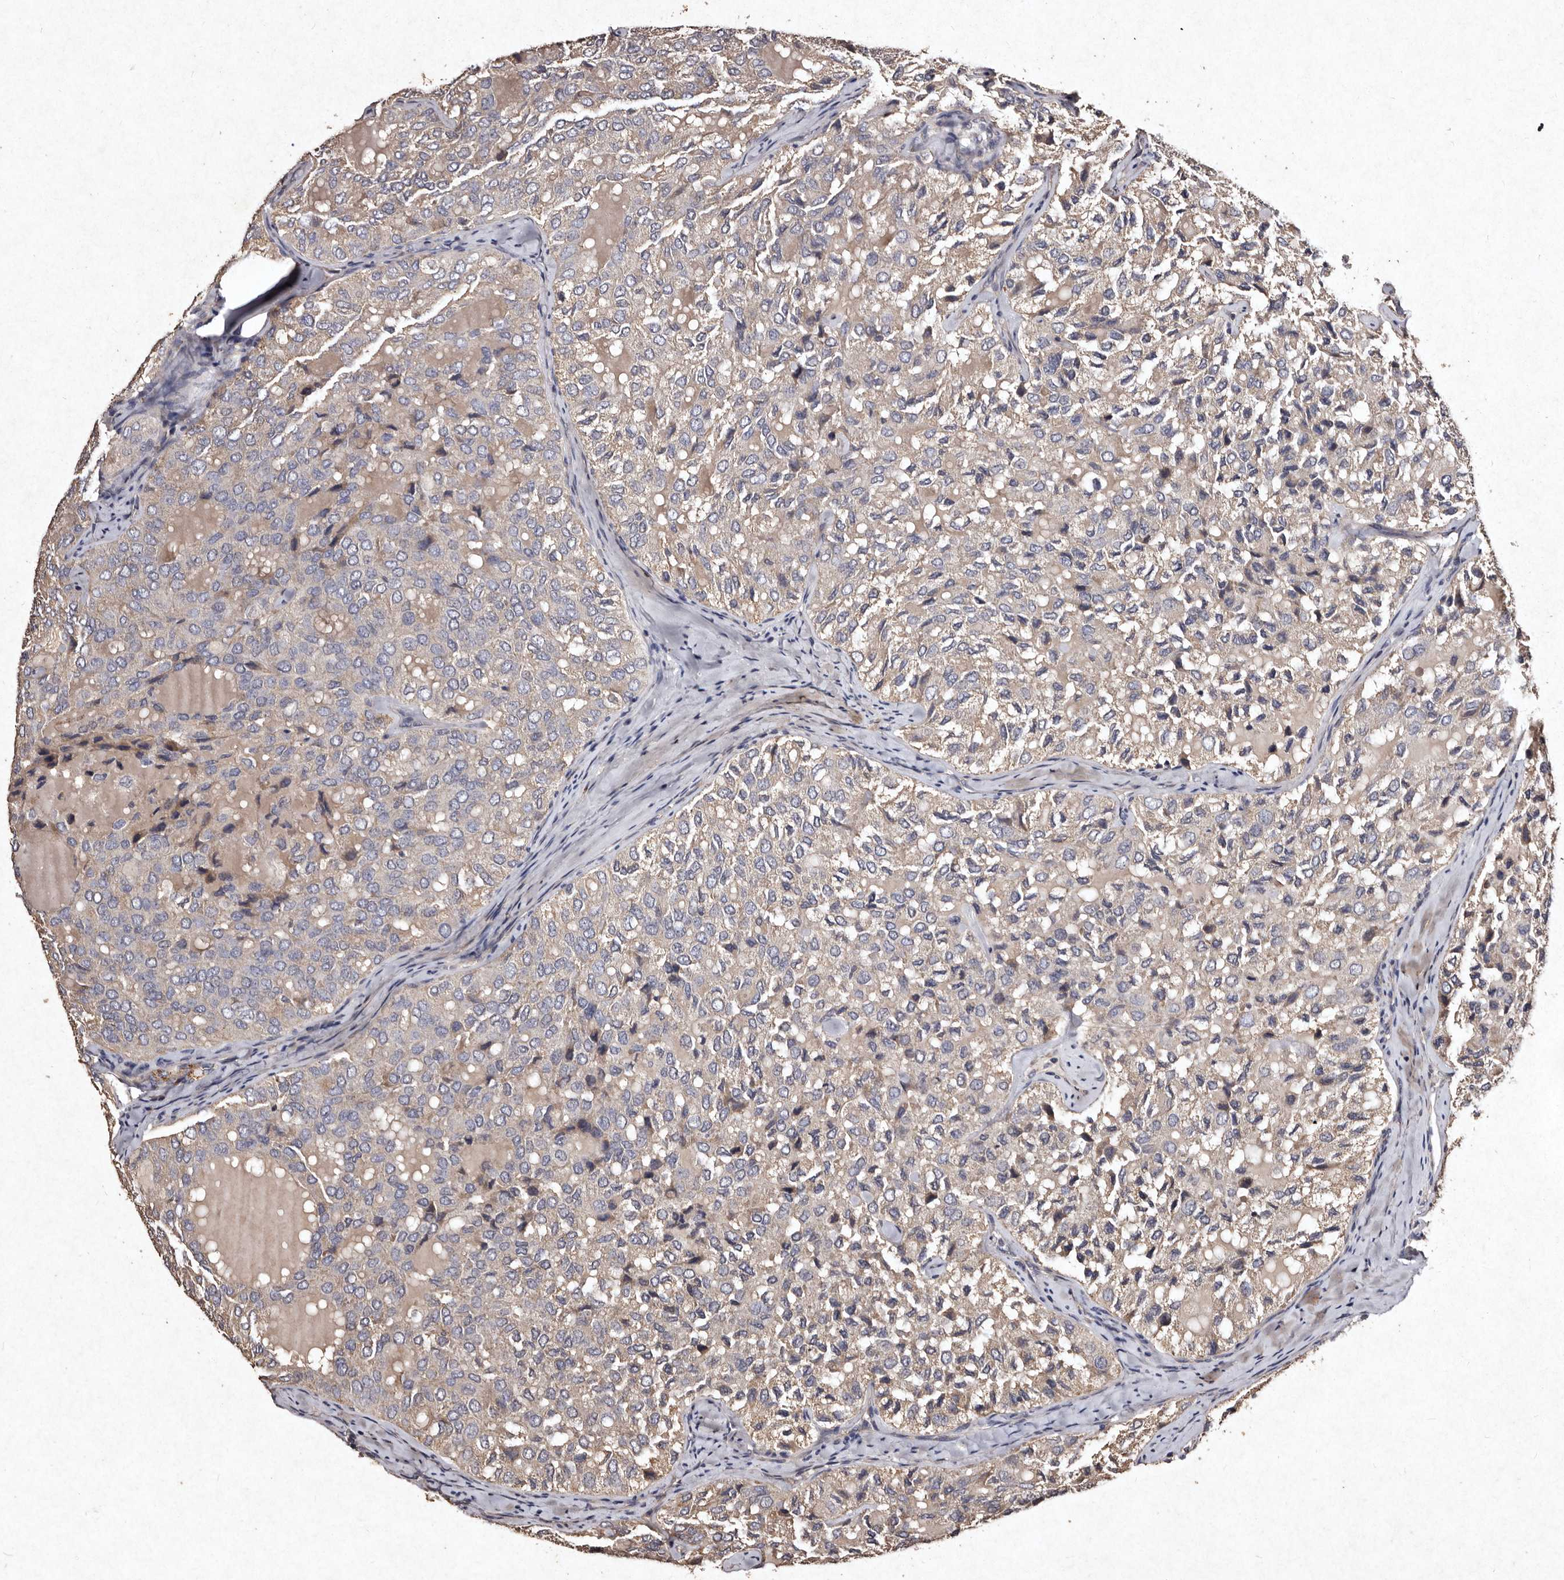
{"staining": {"intensity": "moderate", "quantity": "<25%", "location": "cytoplasmic/membranous"}, "tissue": "thyroid cancer", "cell_type": "Tumor cells", "image_type": "cancer", "snomed": [{"axis": "morphology", "description": "Follicular adenoma carcinoma, NOS"}, {"axis": "topography", "description": "Thyroid gland"}], "caption": "About <25% of tumor cells in human thyroid cancer reveal moderate cytoplasmic/membranous protein expression as visualized by brown immunohistochemical staining.", "gene": "TFB1M", "patient": {"sex": "male", "age": 75}}